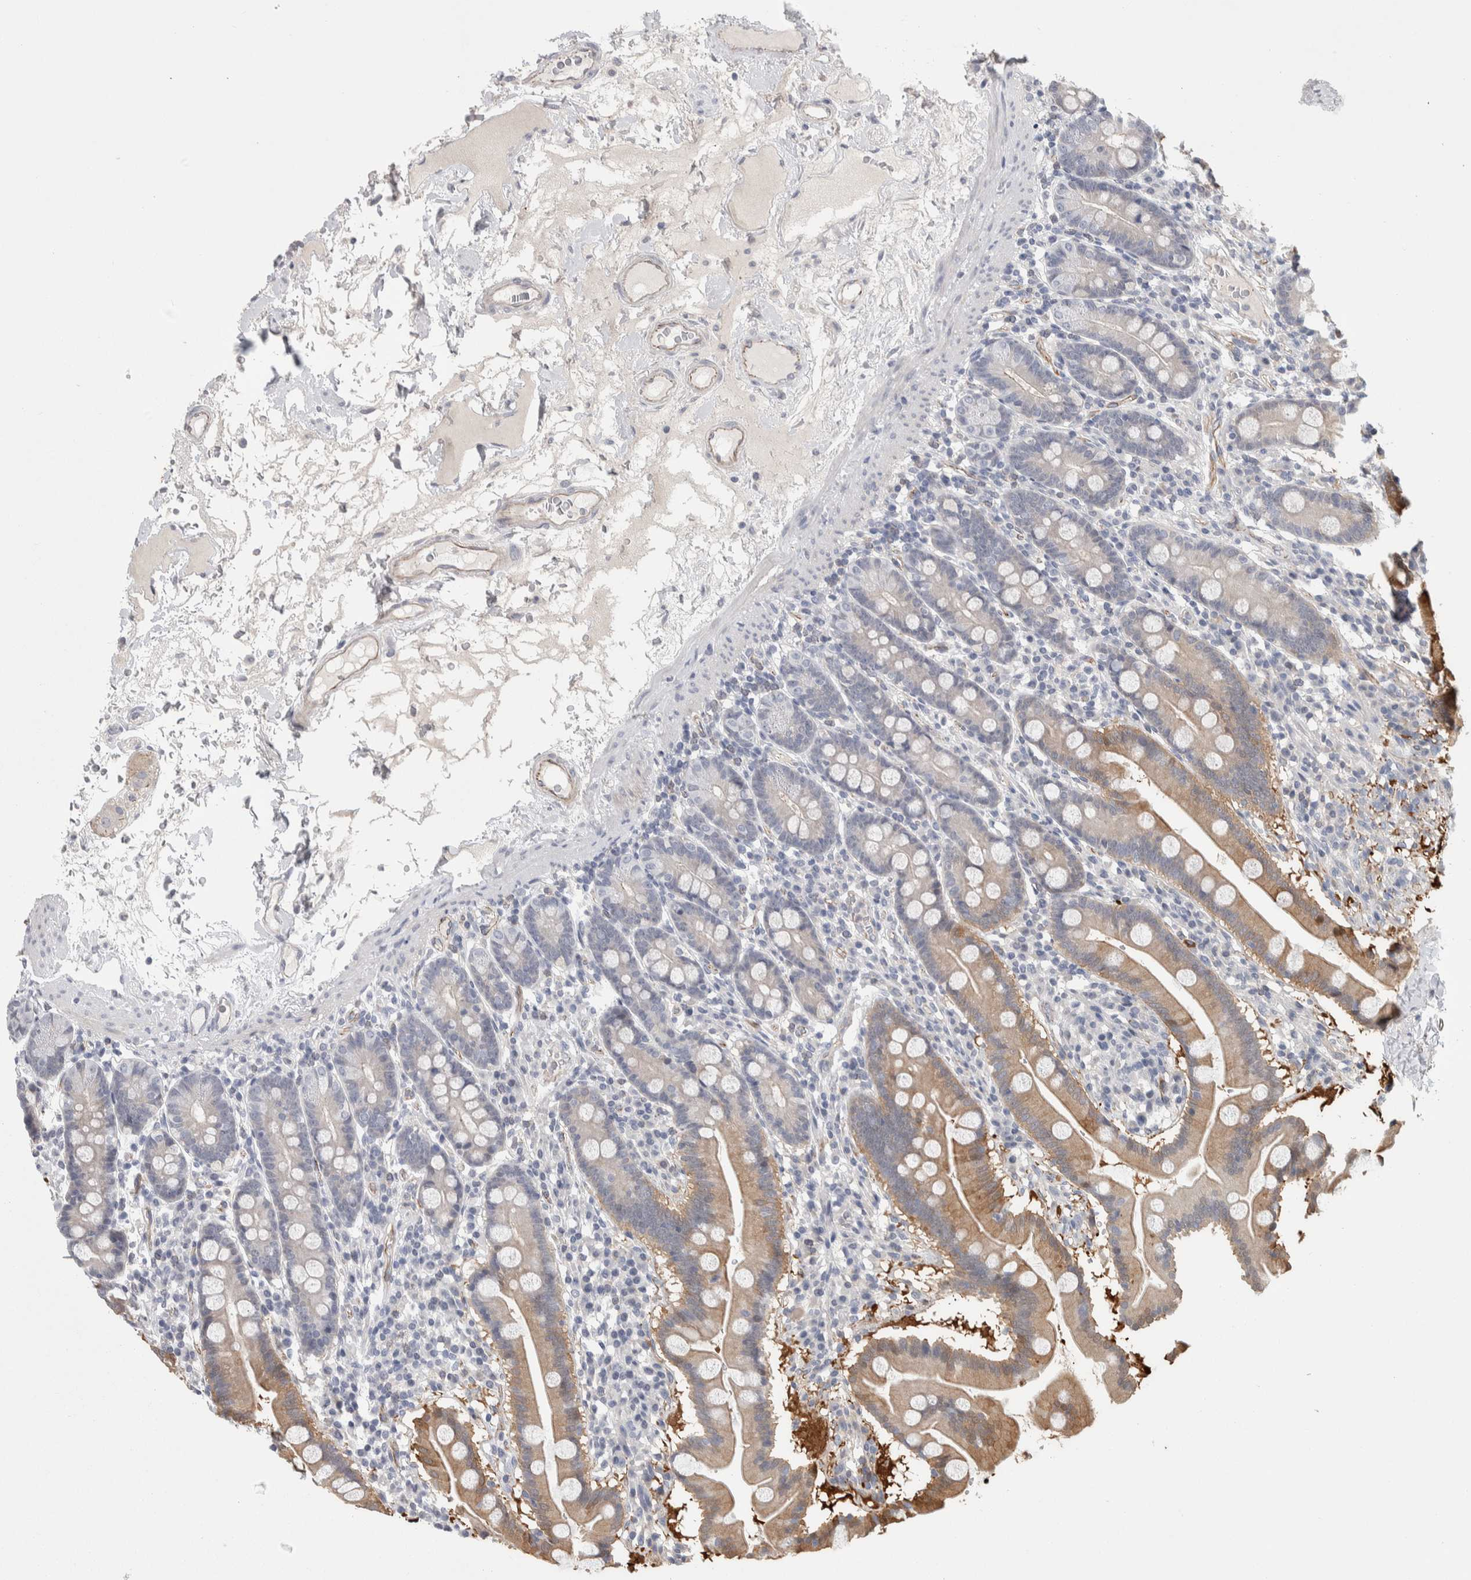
{"staining": {"intensity": "moderate", "quantity": ">75%", "location": "cytoplasmic/membranous"}, "tissue": "duodenum", "cell_type": "Glandular cells", "image_type": "normal", "snomed": [{"axis": "morphology", "description": "Normal tissue, NOS"}, {"axis": "topography", "description": "Duodenum"}], "caption": "Moderate cytoplasmic/membranous expression is identified in about >75% of glandular cells in normal duodenum.", "gene": "ZNF862", "patient": {"sex": "male", "age": 50}}